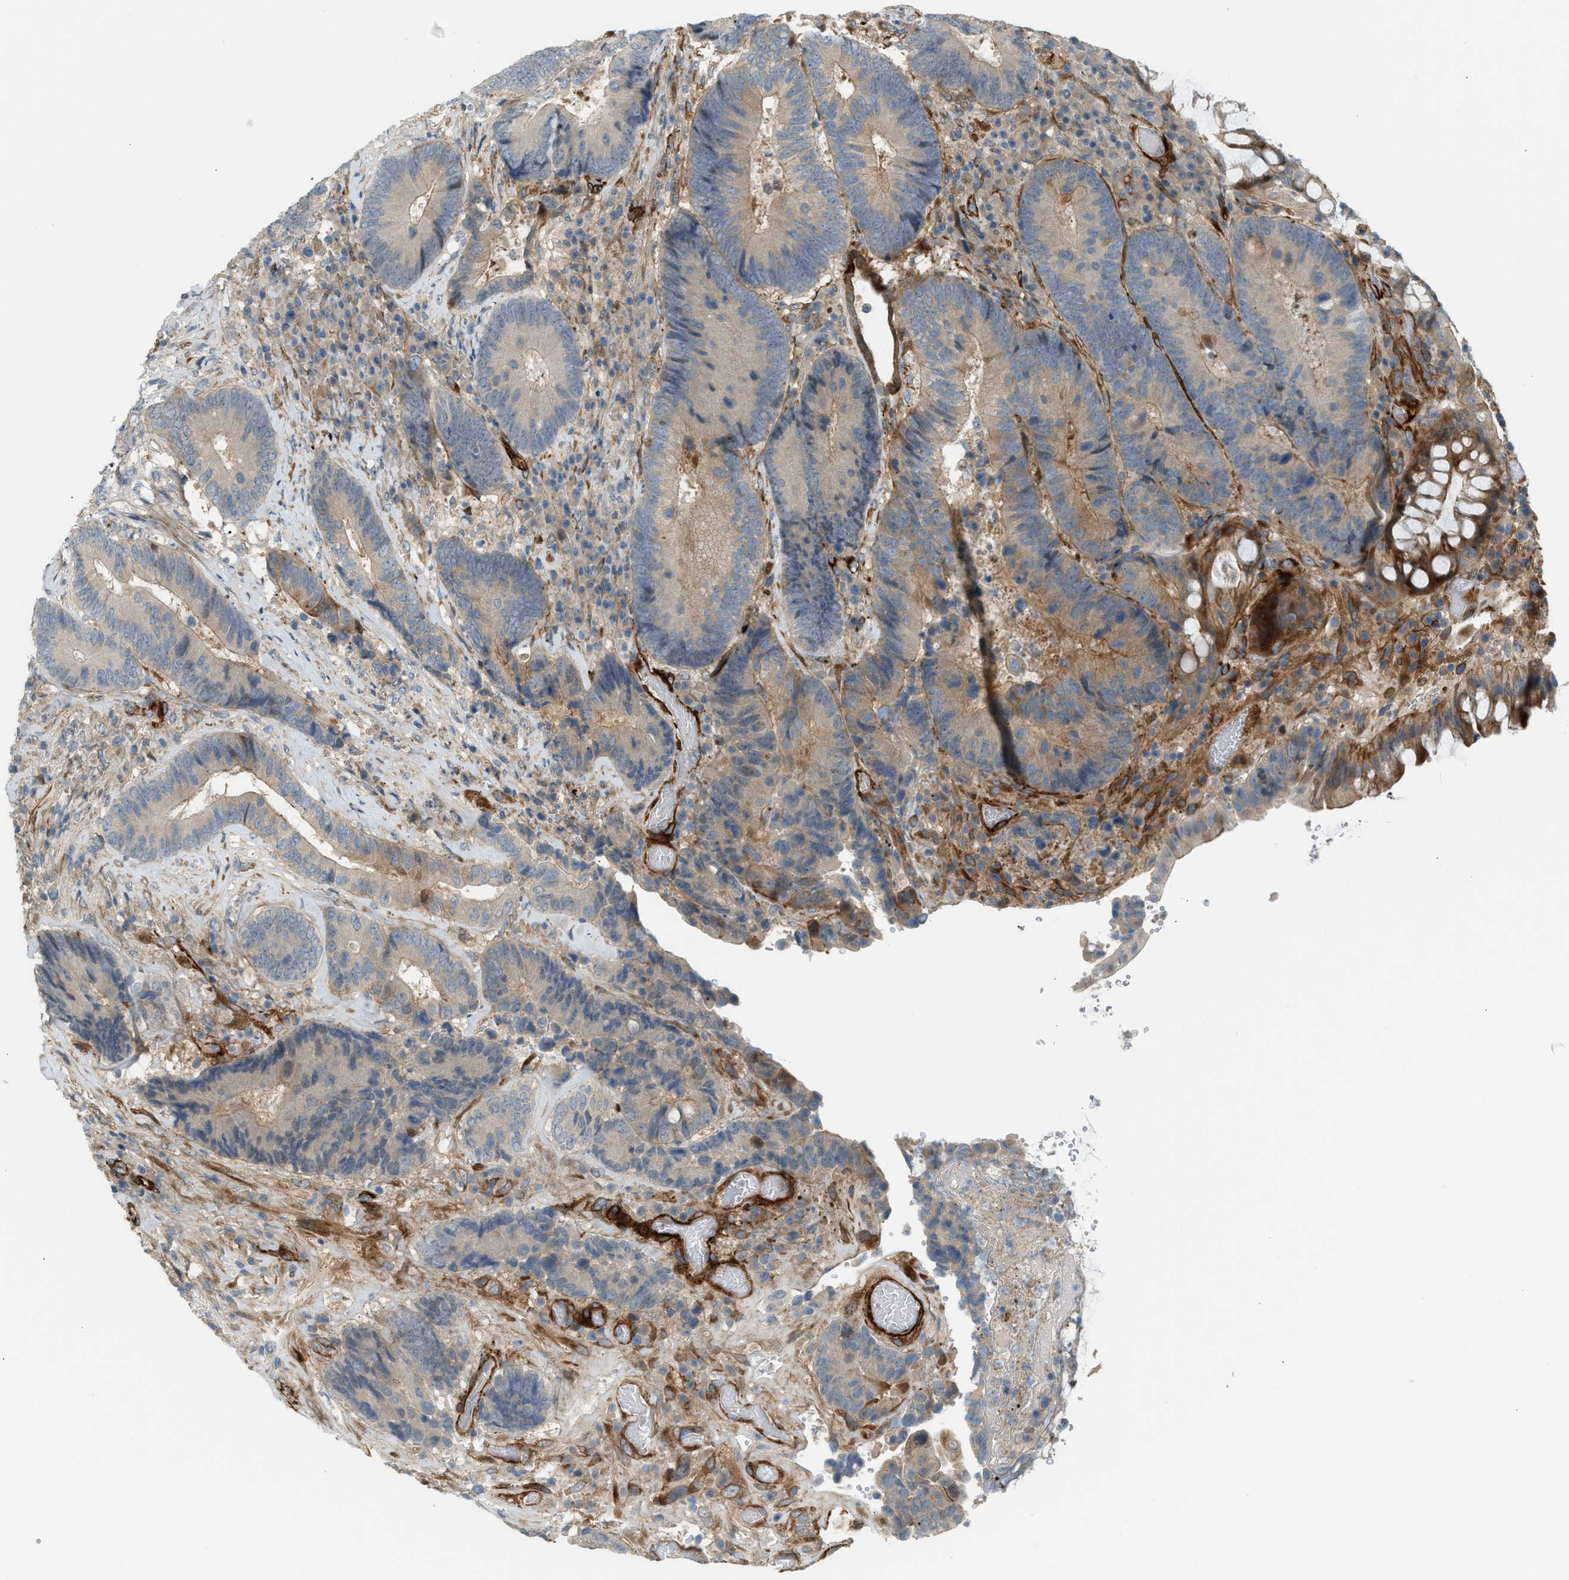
{"staining": {"intensity": "weak", "quantity": ">75%", "location": "cytoplasmic/membranous"}, "tissue": "colorectal cancer", "cell_type": "Tumor cells", "image_type": "cancer", "snomed": [{"axis": "morphology", "description": "Adenocarcinoma, NOS"}, {"axis": "topography", "description": "Rectum"}], "caption": "Immunohistochemical staining of human colorectal adenocarcinoma shows weak cytoplasmic/membranous protein positivity in about >75% of tumor cells.", "gene": "EDNRA", "patient": {"sex": "female", "age": 89}}